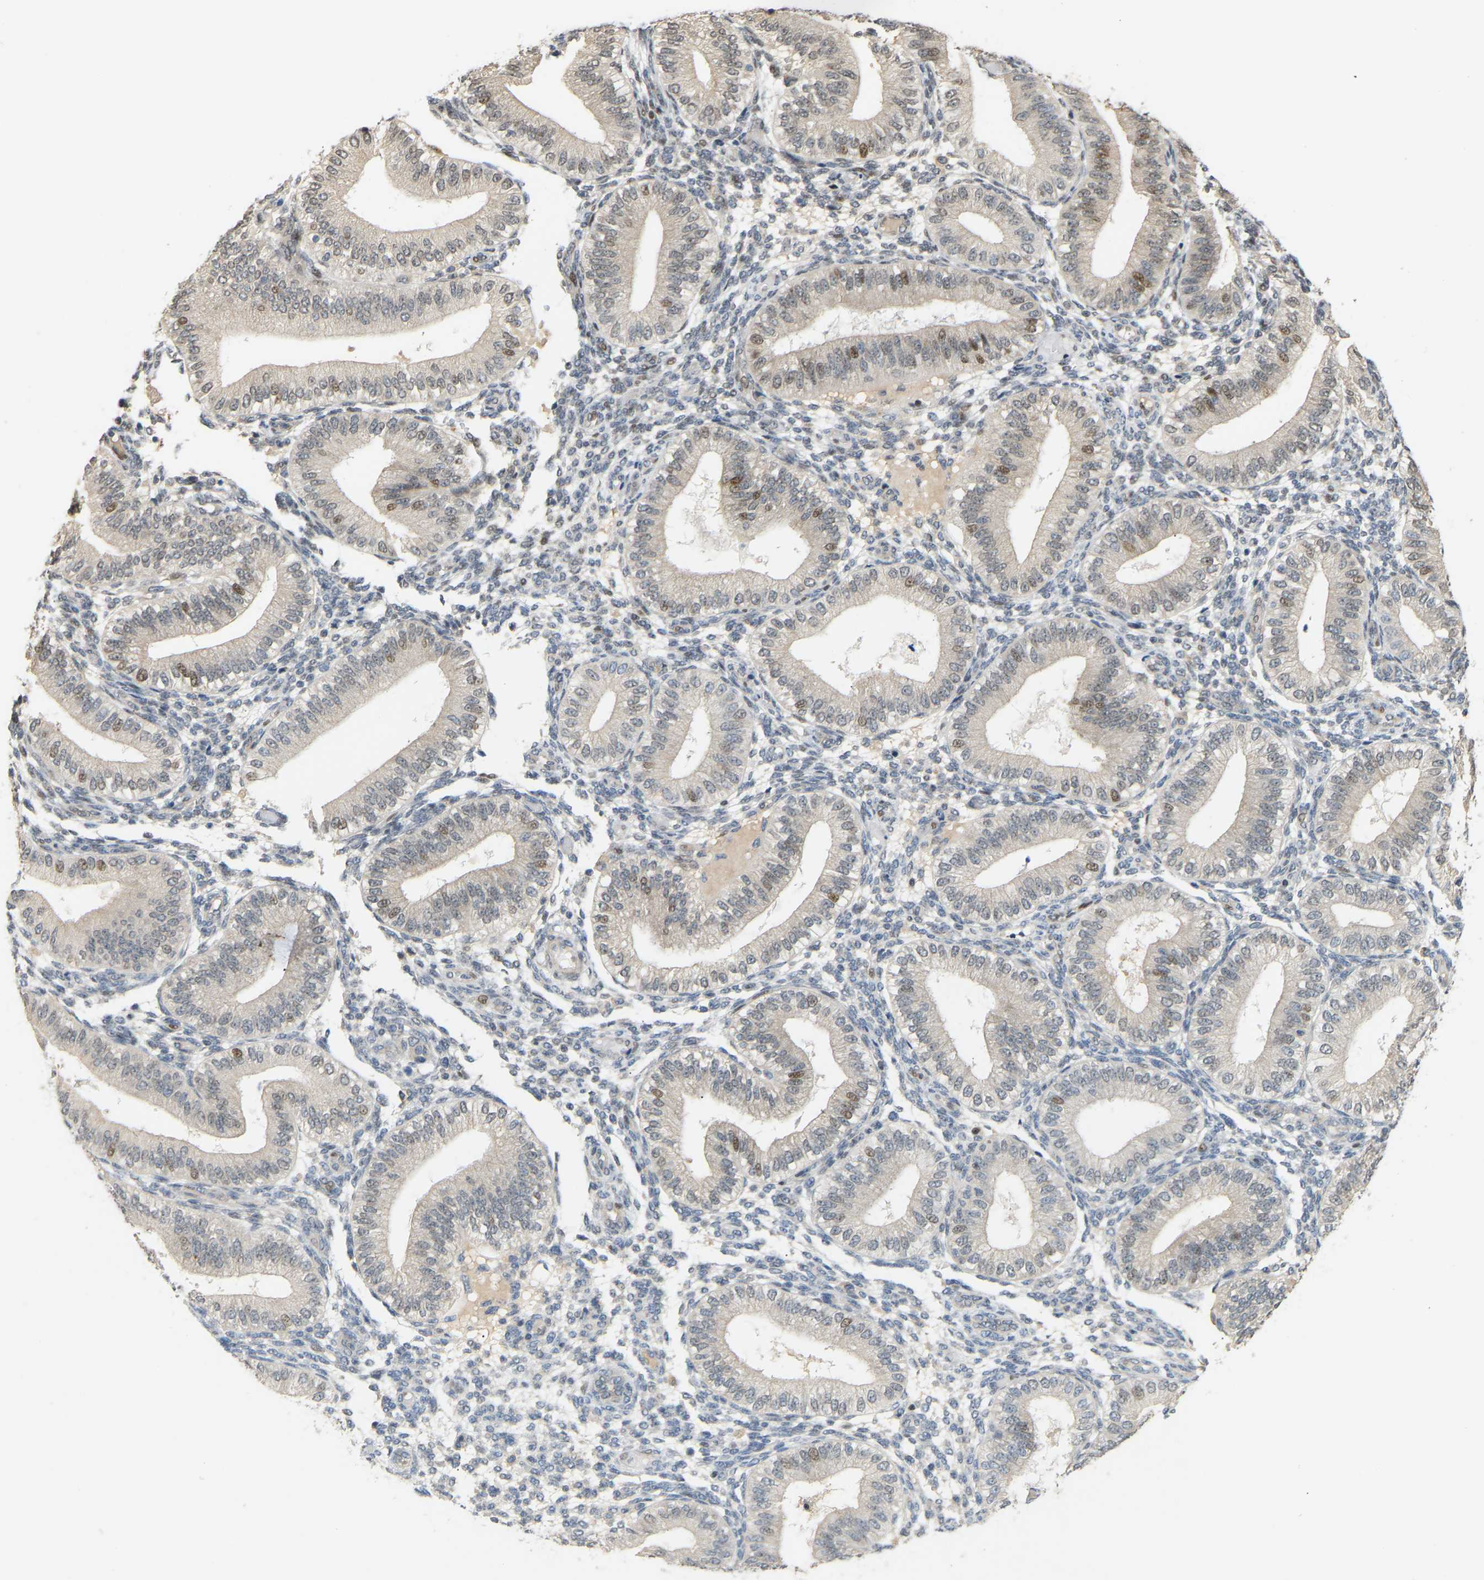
{"staining": {"intensity": "negative", "quantity": "none", "location": "none"}, "tissue": "endometrium", "cell_type": "Cells in endometrial stroma", "image_type": "normal", "snomed": [{"axis": "morphology", "description": "Normal tissue, NOS"}, {"axis": "topography", "description": "Endometrium"}], "caption": "DAB (3,3'-diaminobenzidine) immunohistochemical staining of unremarkable human endometrium exhibits no significant staining in cells in endometrial stroma.", "gene": "PTPN4", "patient": {"sex": "female", "age": 39}}